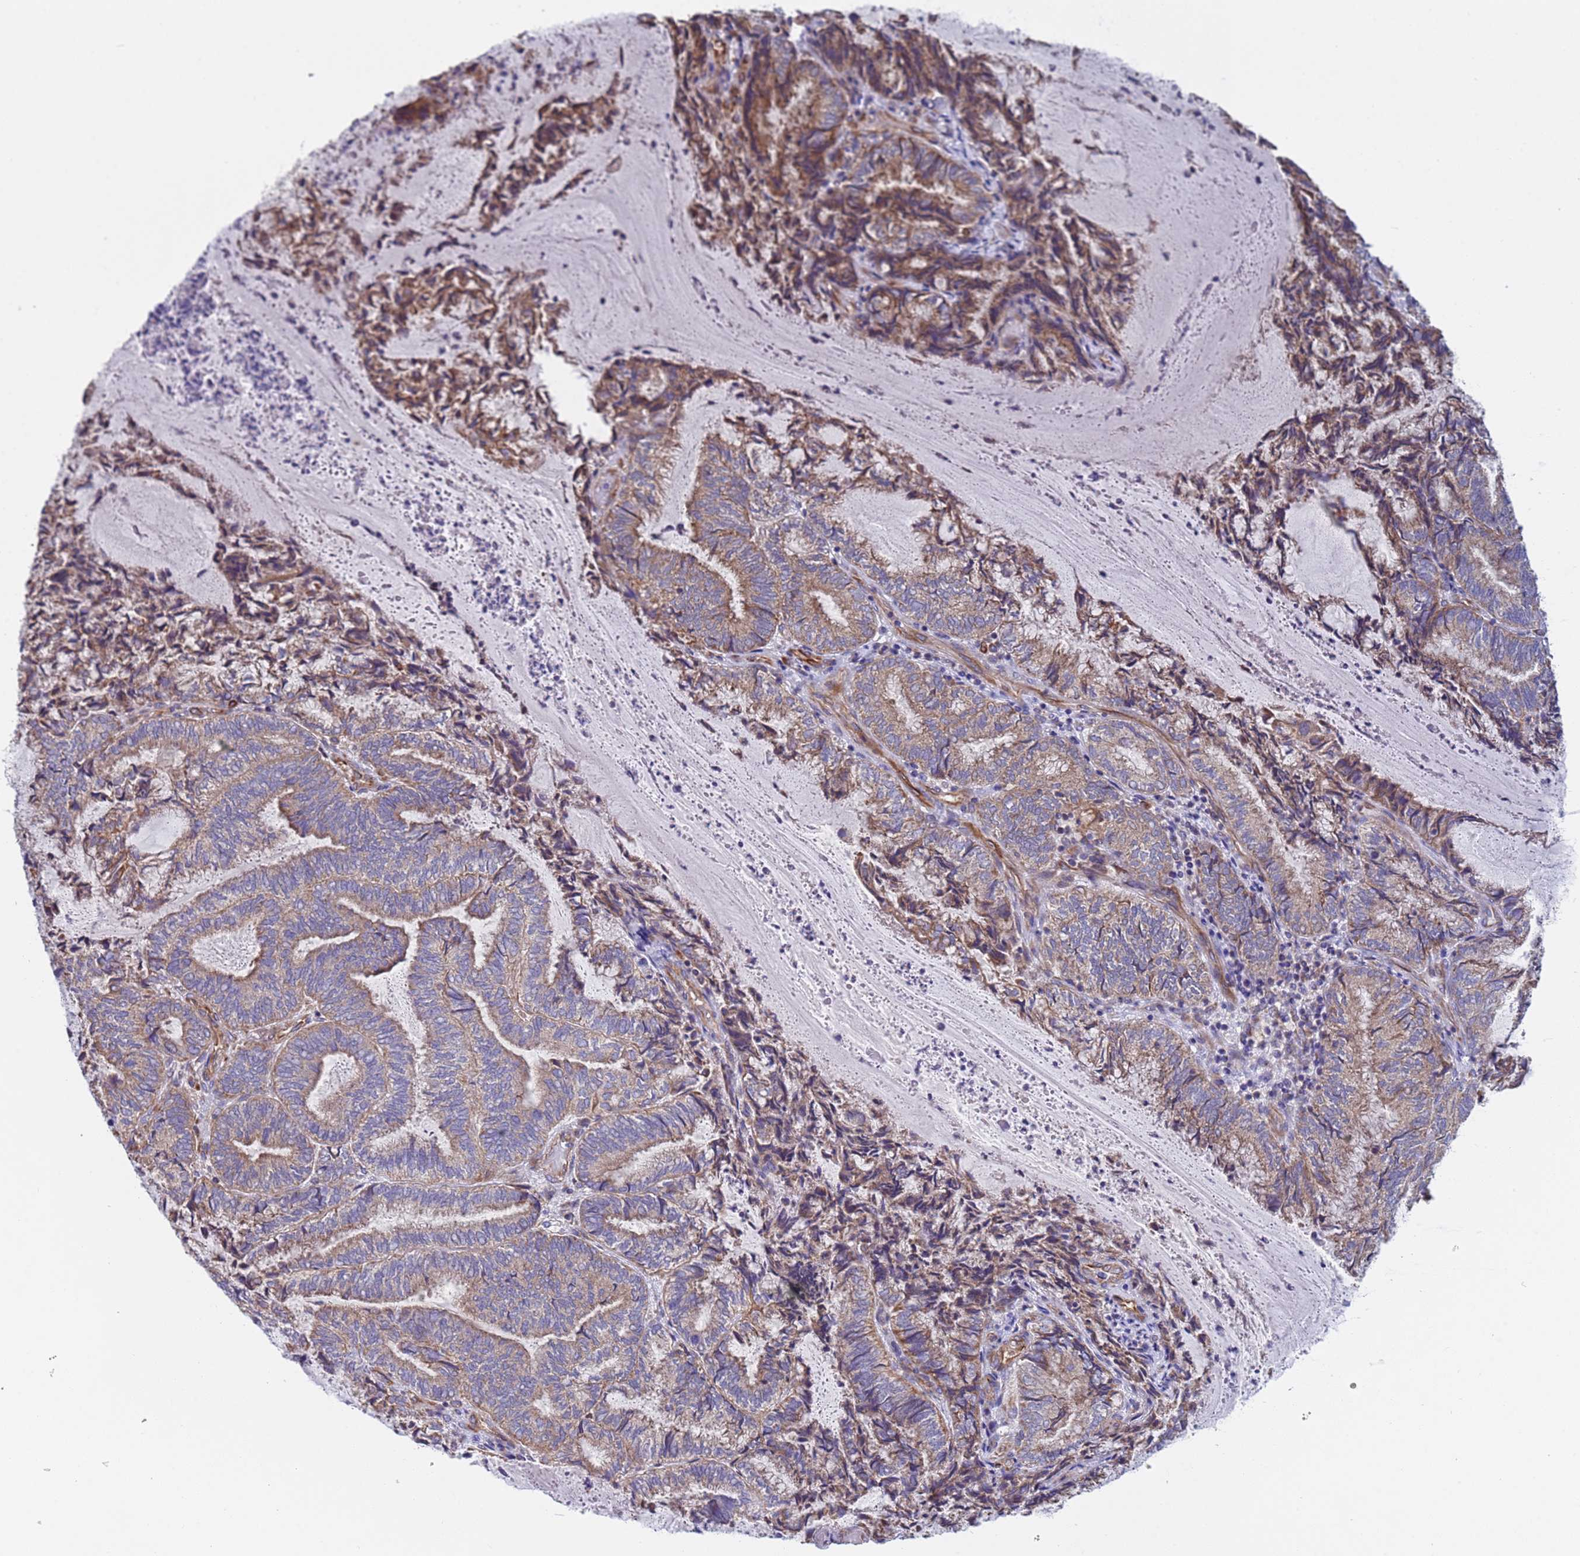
{"staining": {"intensity": "moderate", "quantity": "25%-75%", "location": "cytoplasmic/membranous"}, "tissue": "endometrial cancer", "cell_type": "Tumor cells", "image_type": "cancer", "snomed": [{"axis": "morphology", "description": "Adenocarcinoma, NOS"}, {"axis": "topography", "description": "Endometrium"}], "caption": "A histopathology image showing moderate cytoplasmic/membranous expression in about 25%-75% of tumor cells in adenocarcinoma (endometrial), as visualized by brown immunohistochemical staining.", "gene": "NUDT12", "patient": {"sex": "female", "age": 80}}